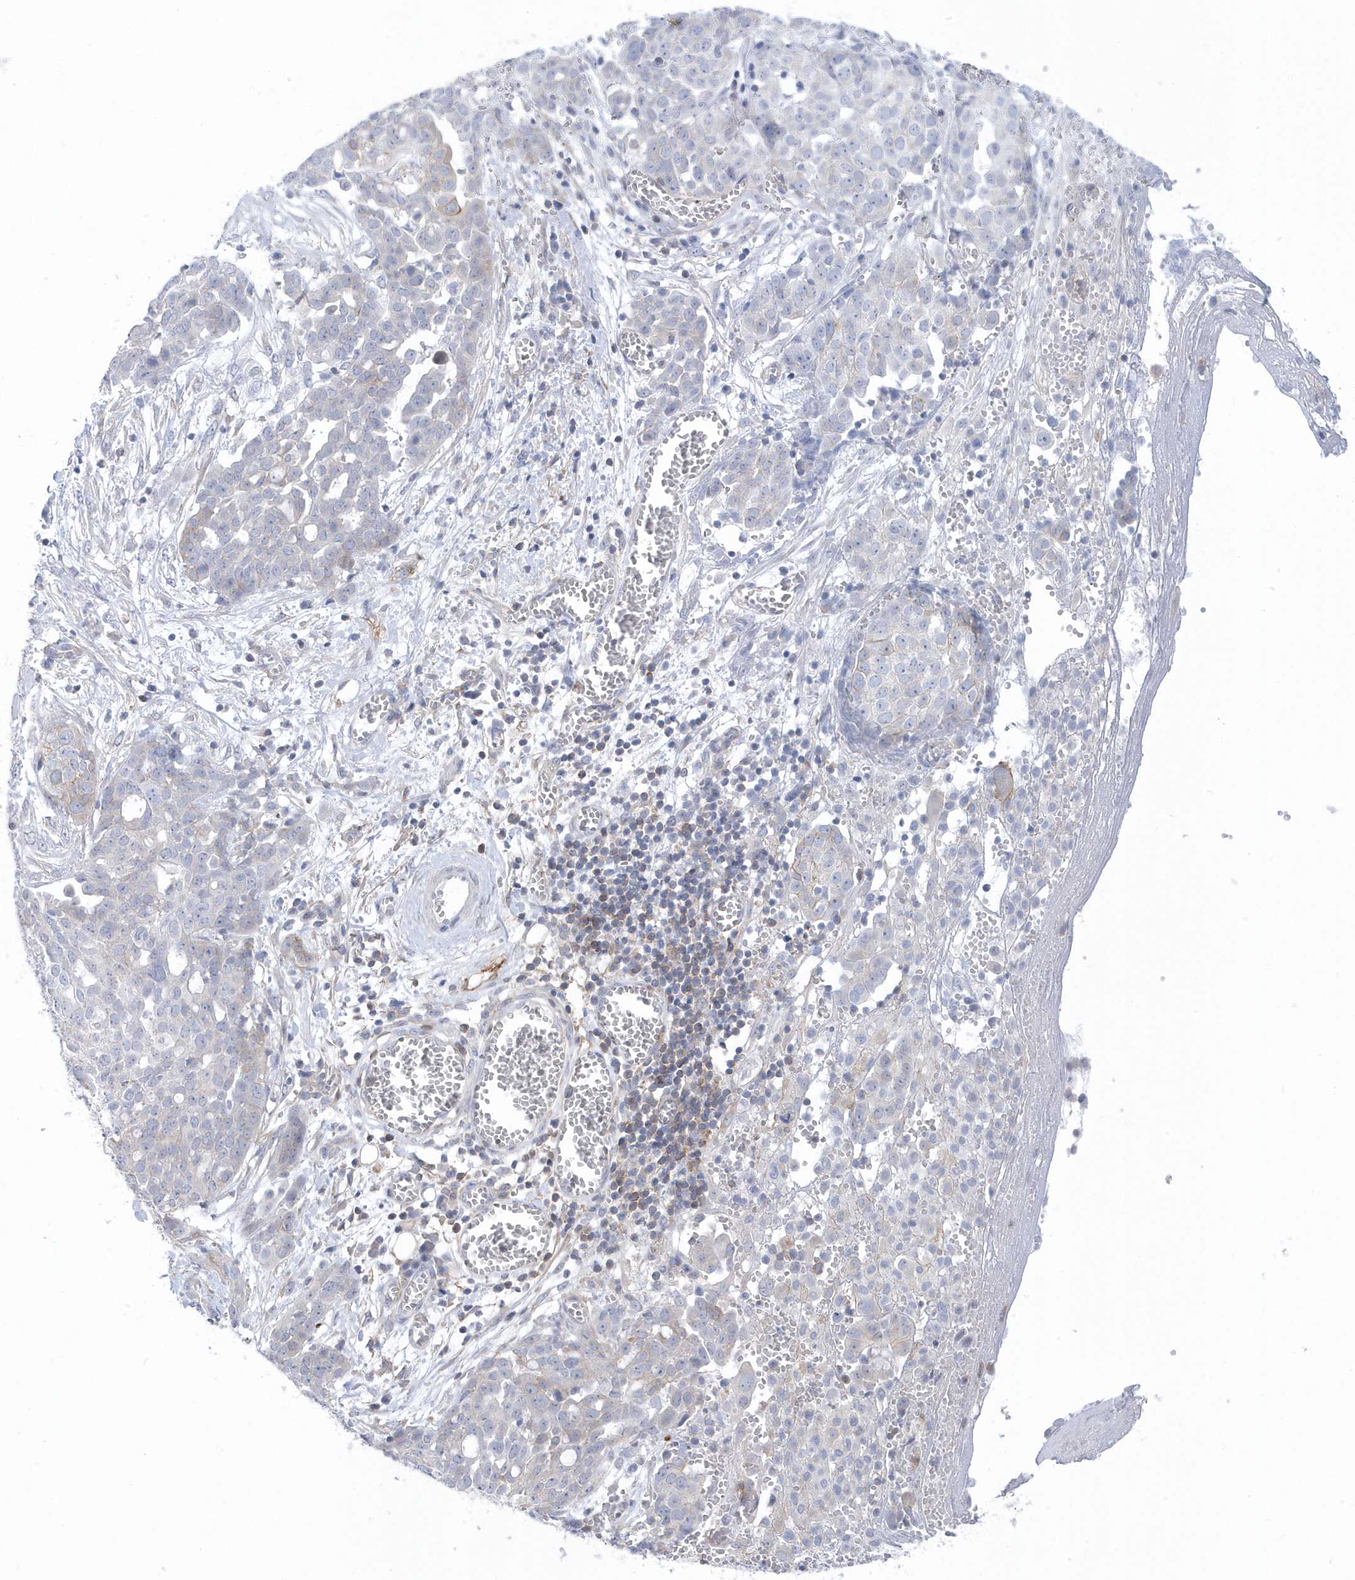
{"staining": {"intensity": "negative", "quantity": "none", "location": "none"}, "tissue": "ovarian cancer", "cell_type": "Tumor cells", "image_type": "cancer", "snomed": [{"axis": "morphology", "description": "Cystadenocarcinoma, serous, NOS"}, {"axis": "topography", "description": "Soft tissue"}, {"axis": "topography", "description": "Ovary"}], "caption": "The IHC image has no significant staining in tumor cells of ovarian cancer (serous cystadenocarcinoma) tissue.", "gene": "ANAPC1", "patient": {"sex": "female", "age": 57}}